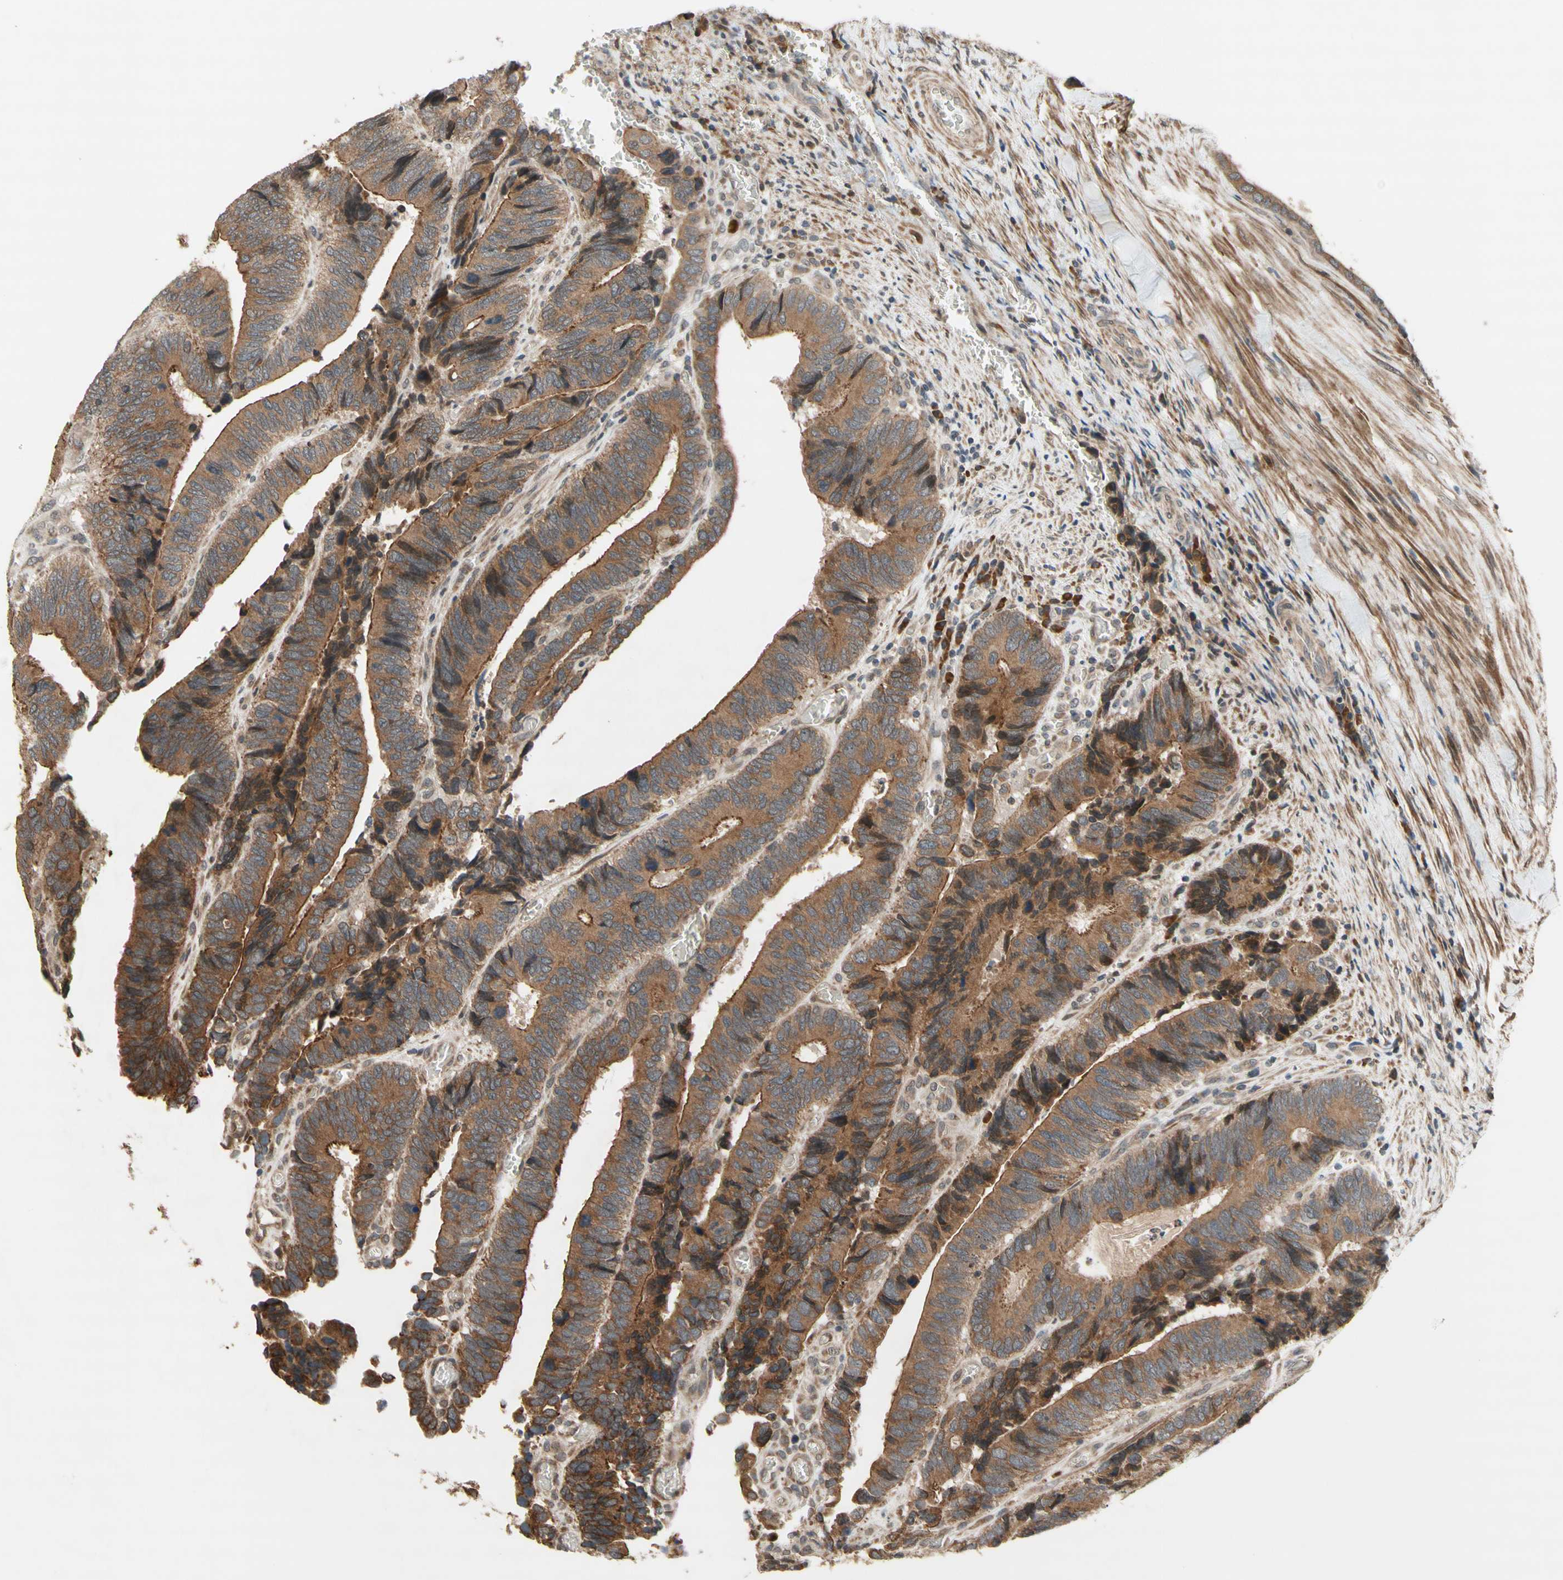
{"staining": {"intensity": "strong", "quantity": ">75%", "location": "cytoplasmic/membranous"}, "tissue": "colorectal cancer", "cell_type": "Tumor cells", "image_type": "cancer", "snomed": [{"axis": "morphology", "description": "Adenocarcinoma, NOS"}, {"axis": "topography", "description": "Colon"}], "caption": "DAB immunohistochemical staining of human colorectal cancer exhibits strong cytoplasmic/membranous protein positivity in approximately >75% of tumor cells. The staining was performed using DAB (3,3'-diaminobenzidine), with brown indicating positive protein expression. Nuclei are stained blue with hematoxylin.", "gene": "DDOST", "patient": {"sex": "male", "age": 72}}